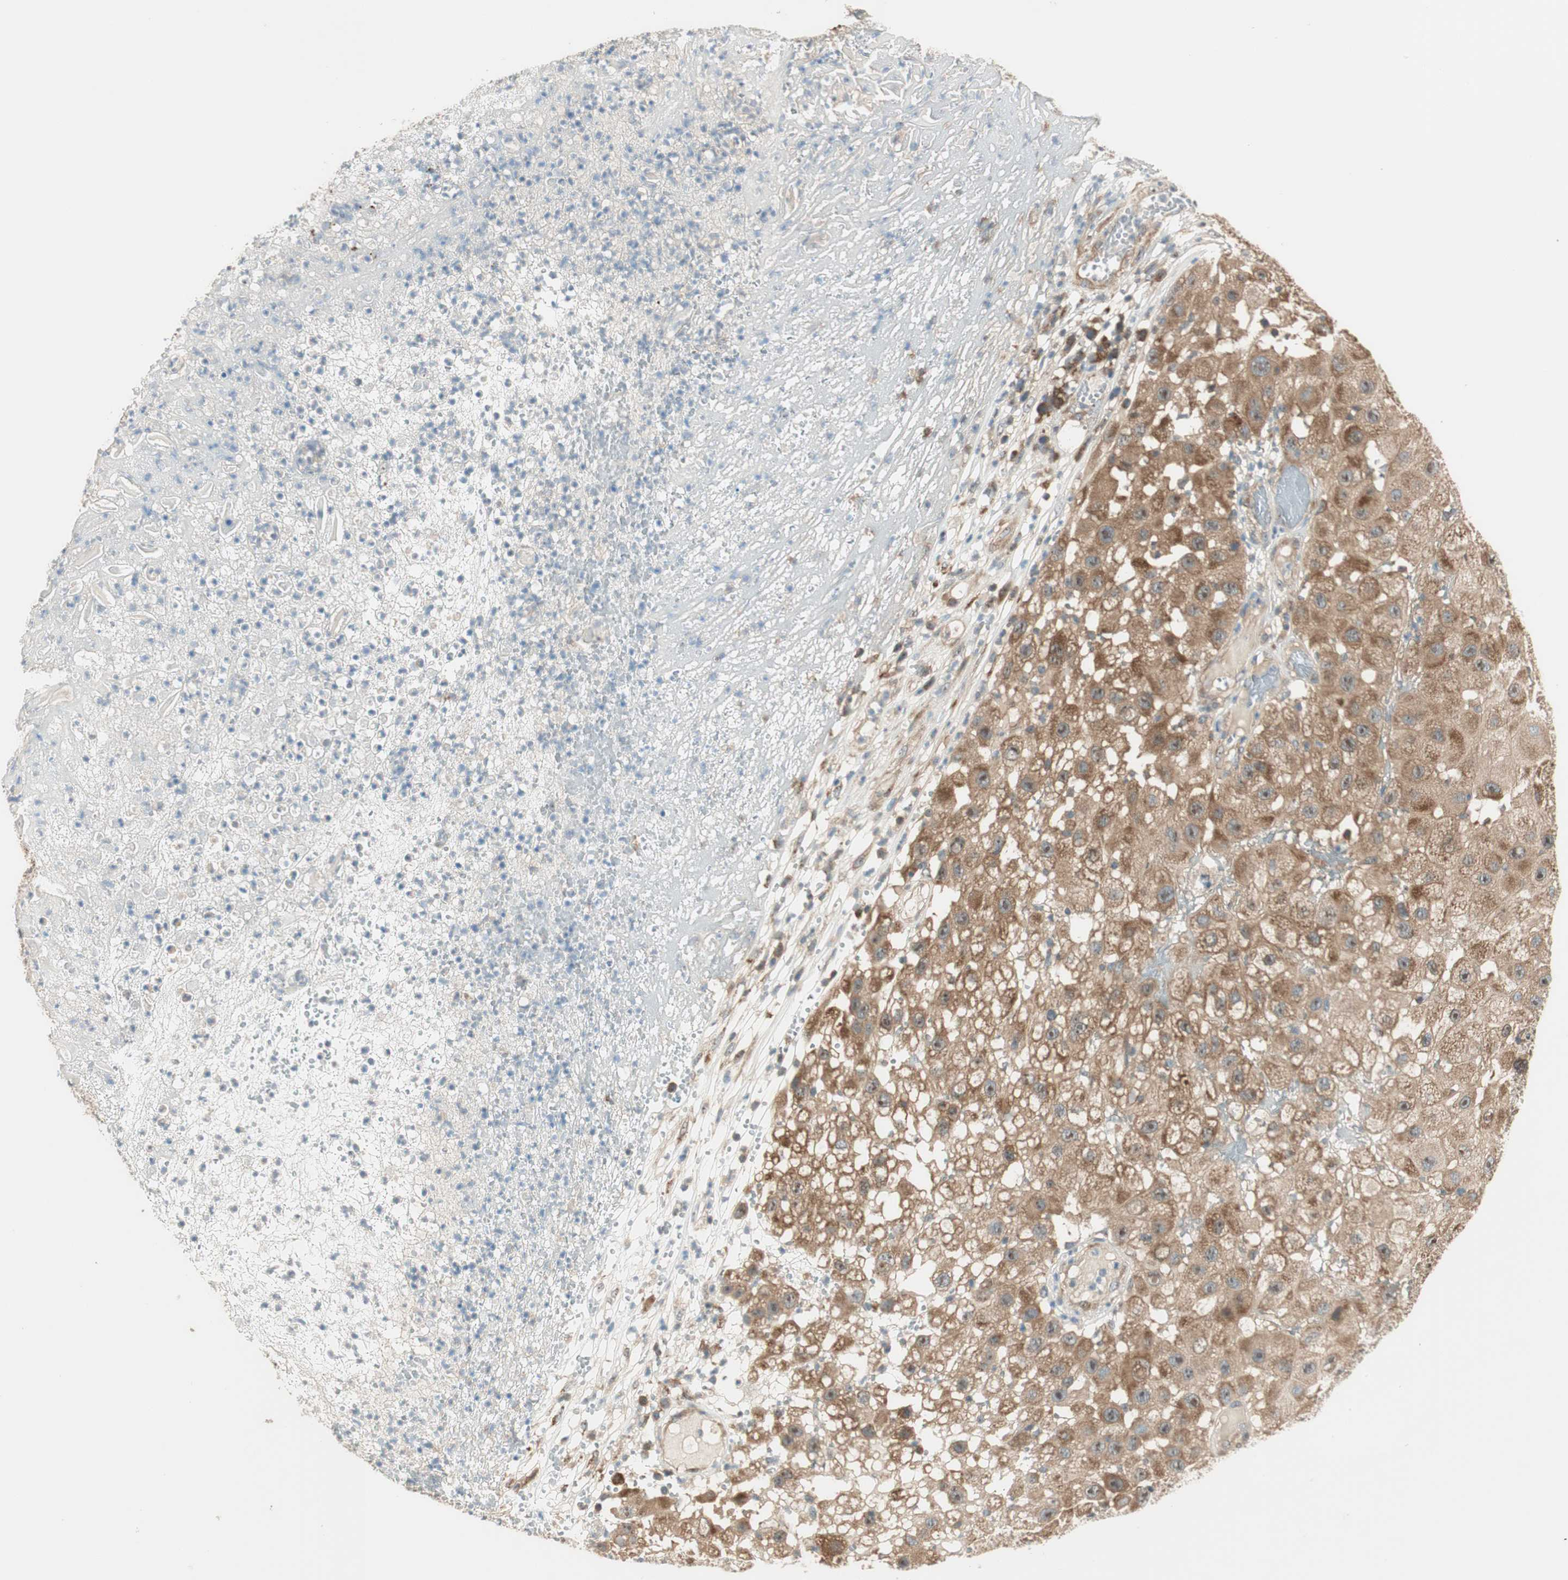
{"staining": {"intensity": "weak", "quantity": "25%-75%", "location": "cytoplasmic/membranous"}, "tissue": "melanoma", "cell_type": "Tumor cells", "image_type": "cancer", "snomed": [{"axis": "morphology", "description": "Malignant melanoma, NOS"}, {"axis": "topography", "description": "Skin"}], "caption": "This image shows melanoma stained with immunohistochemistry to label a protein in brown. The cytoplasmic/membranous of tumor cells show weak positivity for the protein. Nuclei are counter-stained blue.", "gene": "IPO5", "patient": {"sex": "female", "age": 81}}